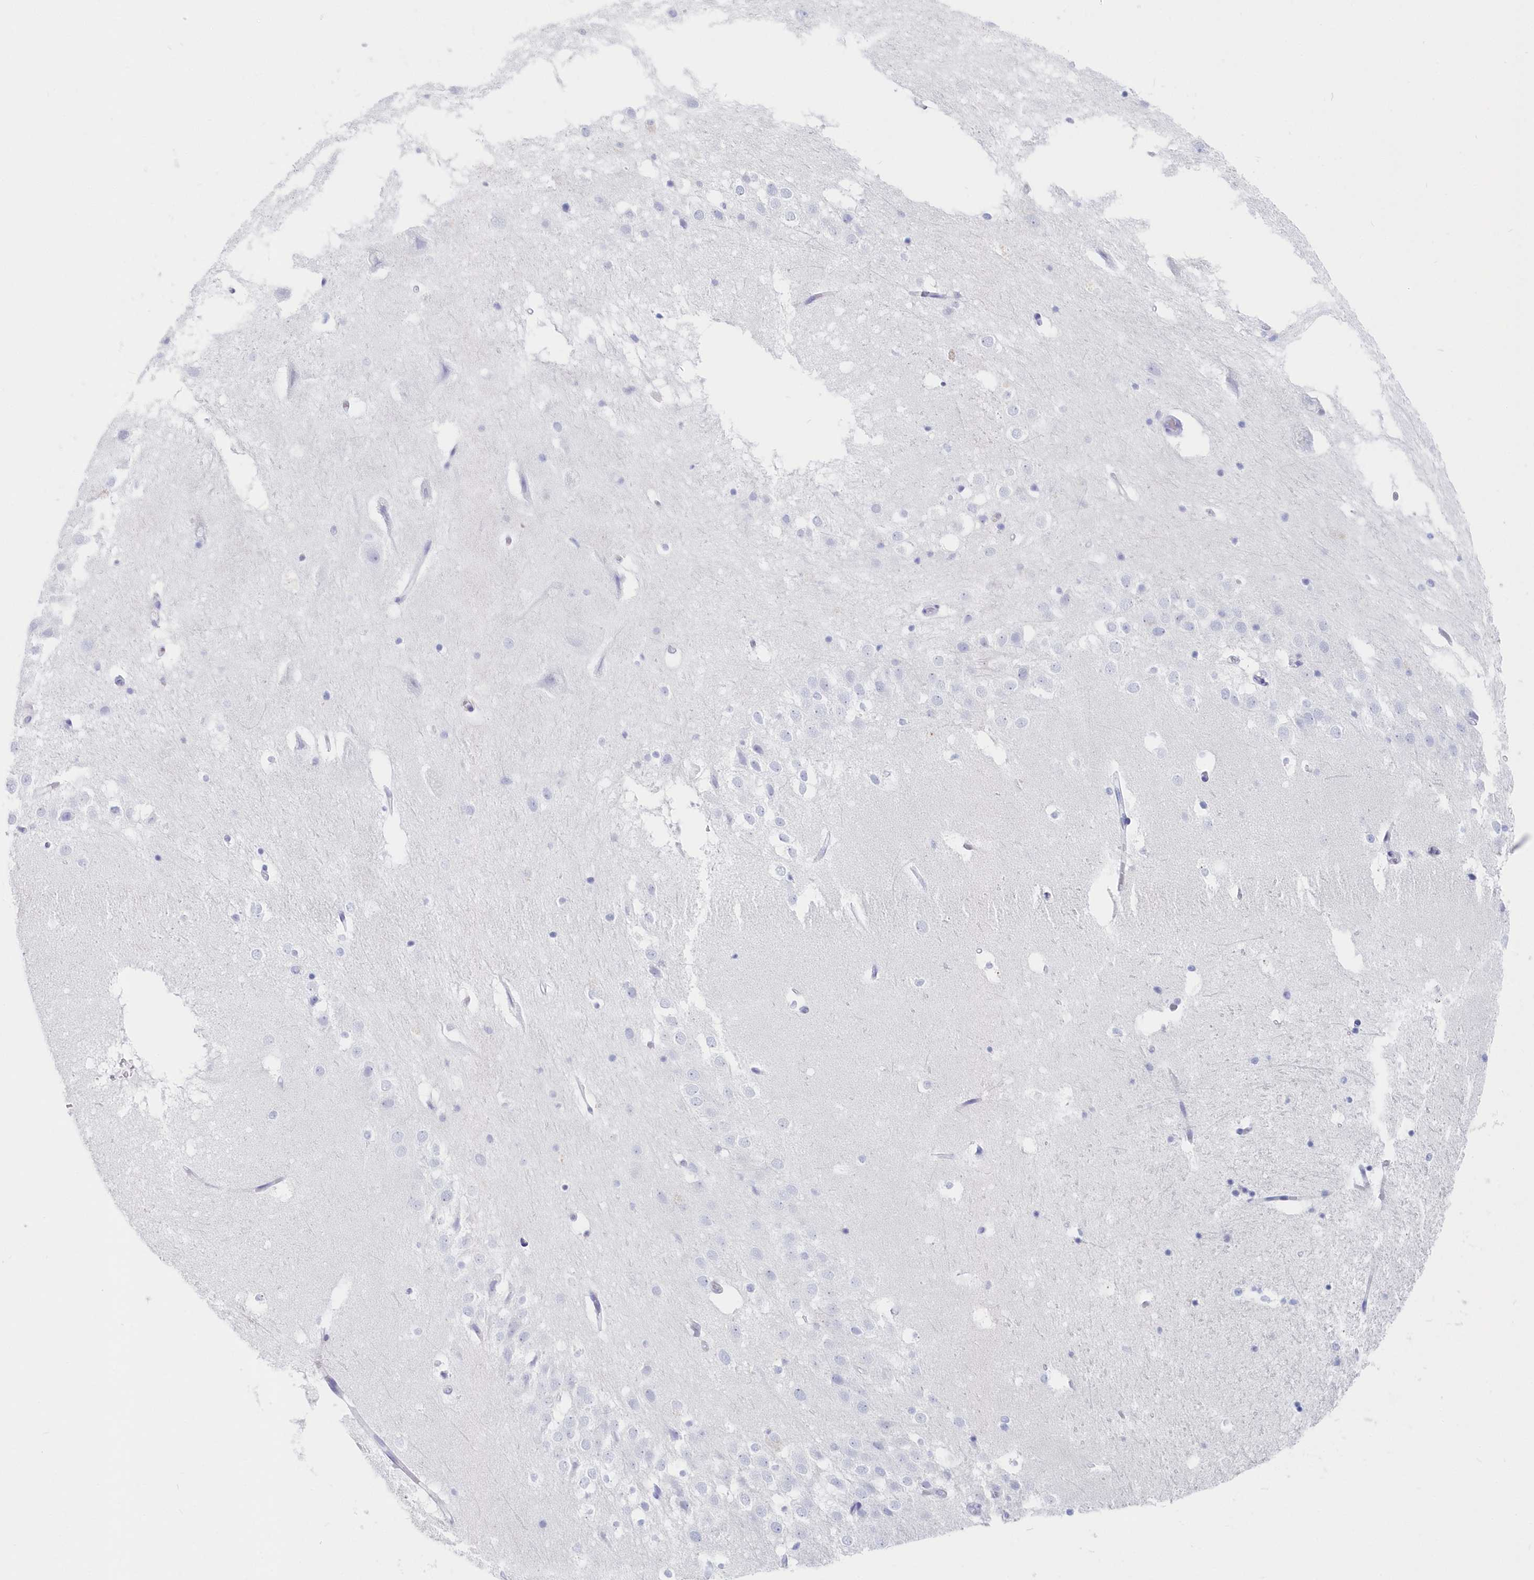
{"staining": {"intensity": "negative", "quantity": "none", "location": "none"}, "tissue": "hippocampus", "cell_type": "Glial cells", "image_type": "normal", "snomed": [{"axis": "morphology", "description": "Normal tissue, NOS"}, {"axis": "topography", "description": "Hippocampus"}], "caption": "DAB (3,3'-diaminobenzidine) immunohistochemical staining of normal human hippocampus reveals no significant positivity in glial cells.", "gene": "CSNK1G2", "patient": {"sex": "female", "age": 52}}